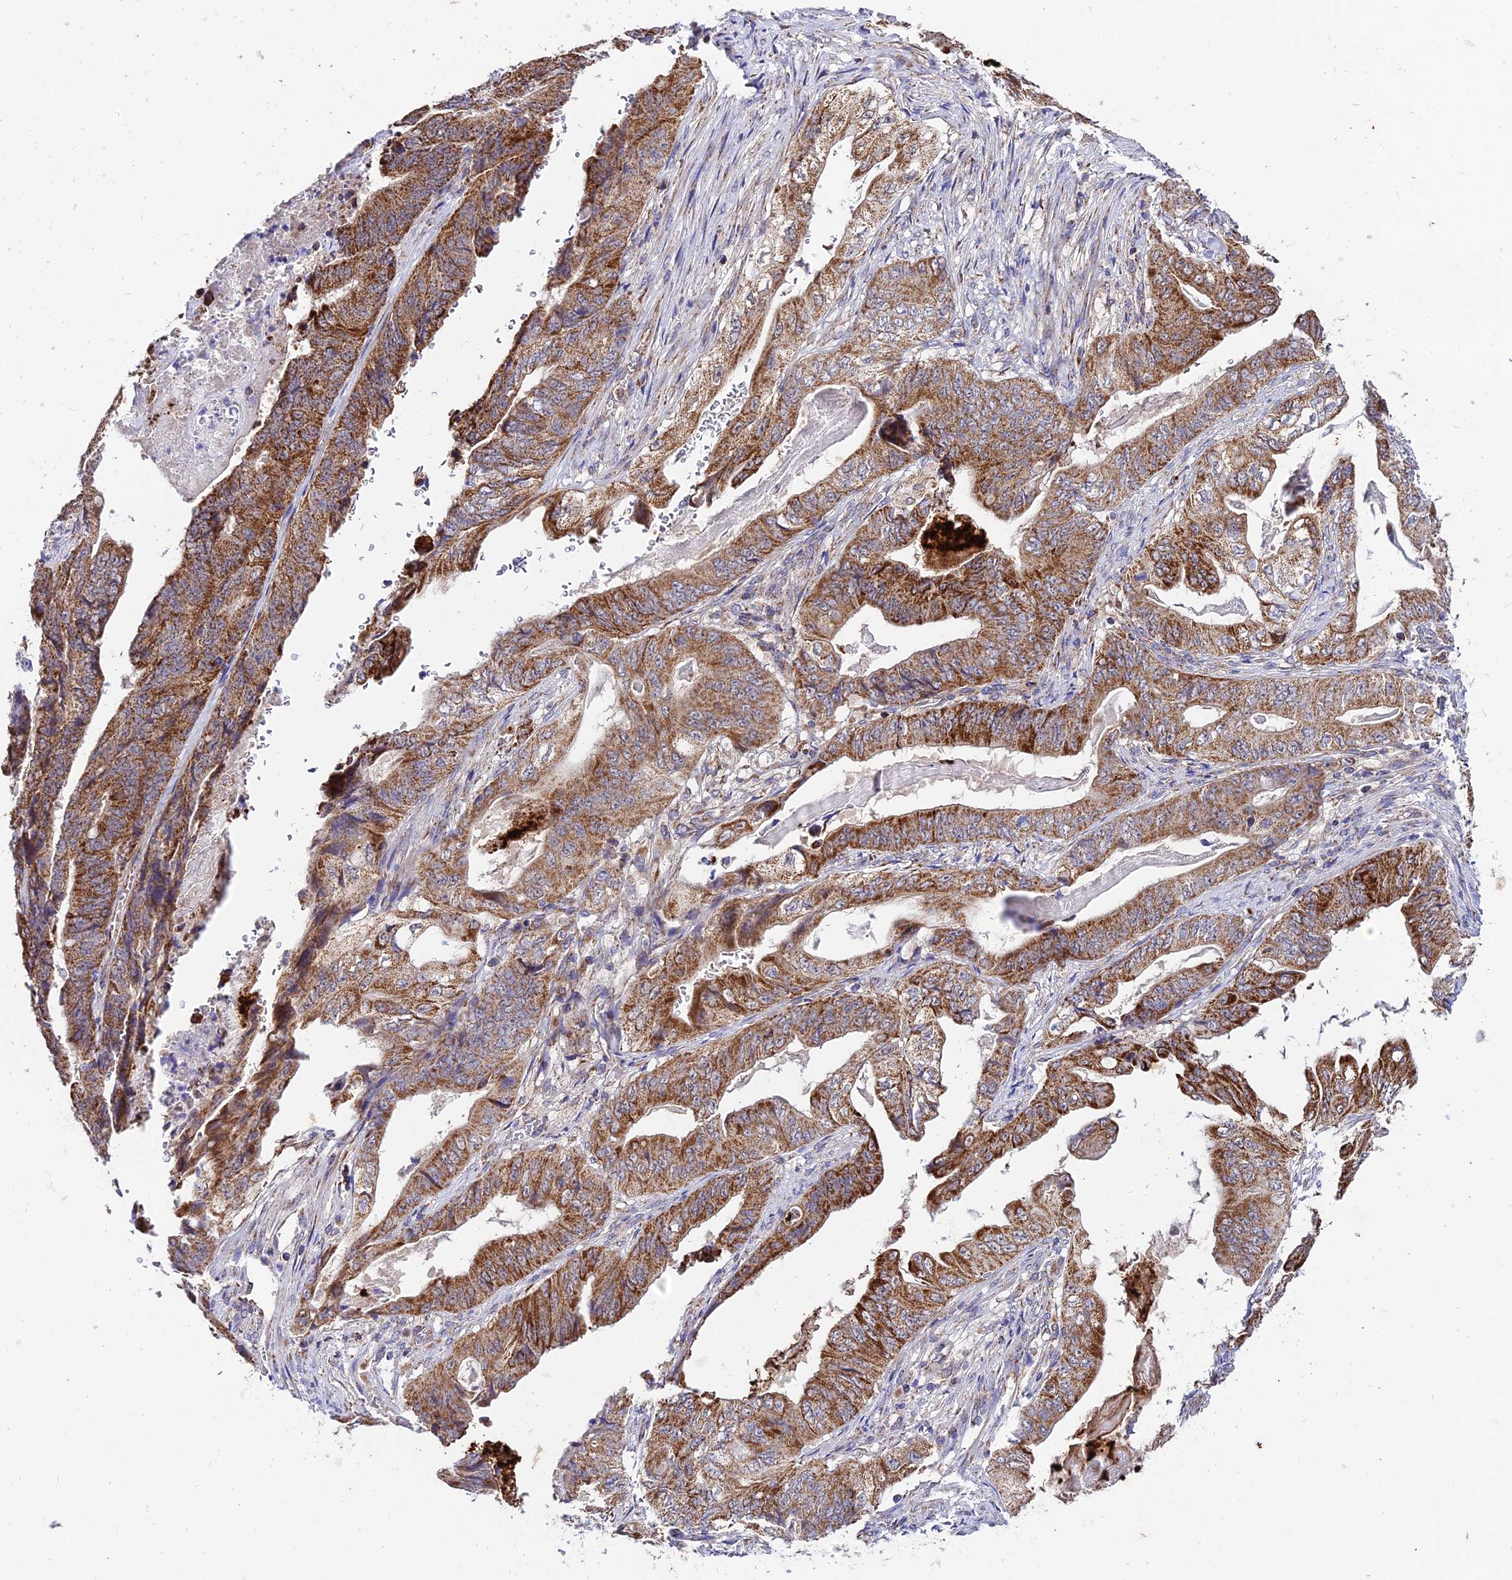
{"staining": {"intensity": "strong", "quantity": ">75%", "location": "cytoplasmic/membranous"}, "tissue": "stomach cancer", "cell_type": "Tumor cells", "image_type": "cancer", "snomed": [{"axis": "morphology", "description": "Adenocarcinoma, NOS"}, {"axis": "topography", "description": "Stomach"}], "caption": "Immunohistochemical staining of human stomach adenocarcinoma exhibits high levels of strong cytoplasmic/membranous protein positivity in approximately >75% of tumor cells. (Stains: DAB (3,3'-diaminobenzidine) in brown, nuclei in blue, Microscopy: brightfield microscopy at high magnification).", "gene": "PSMD2", "patient": {"sex": "female", "age": 73}}